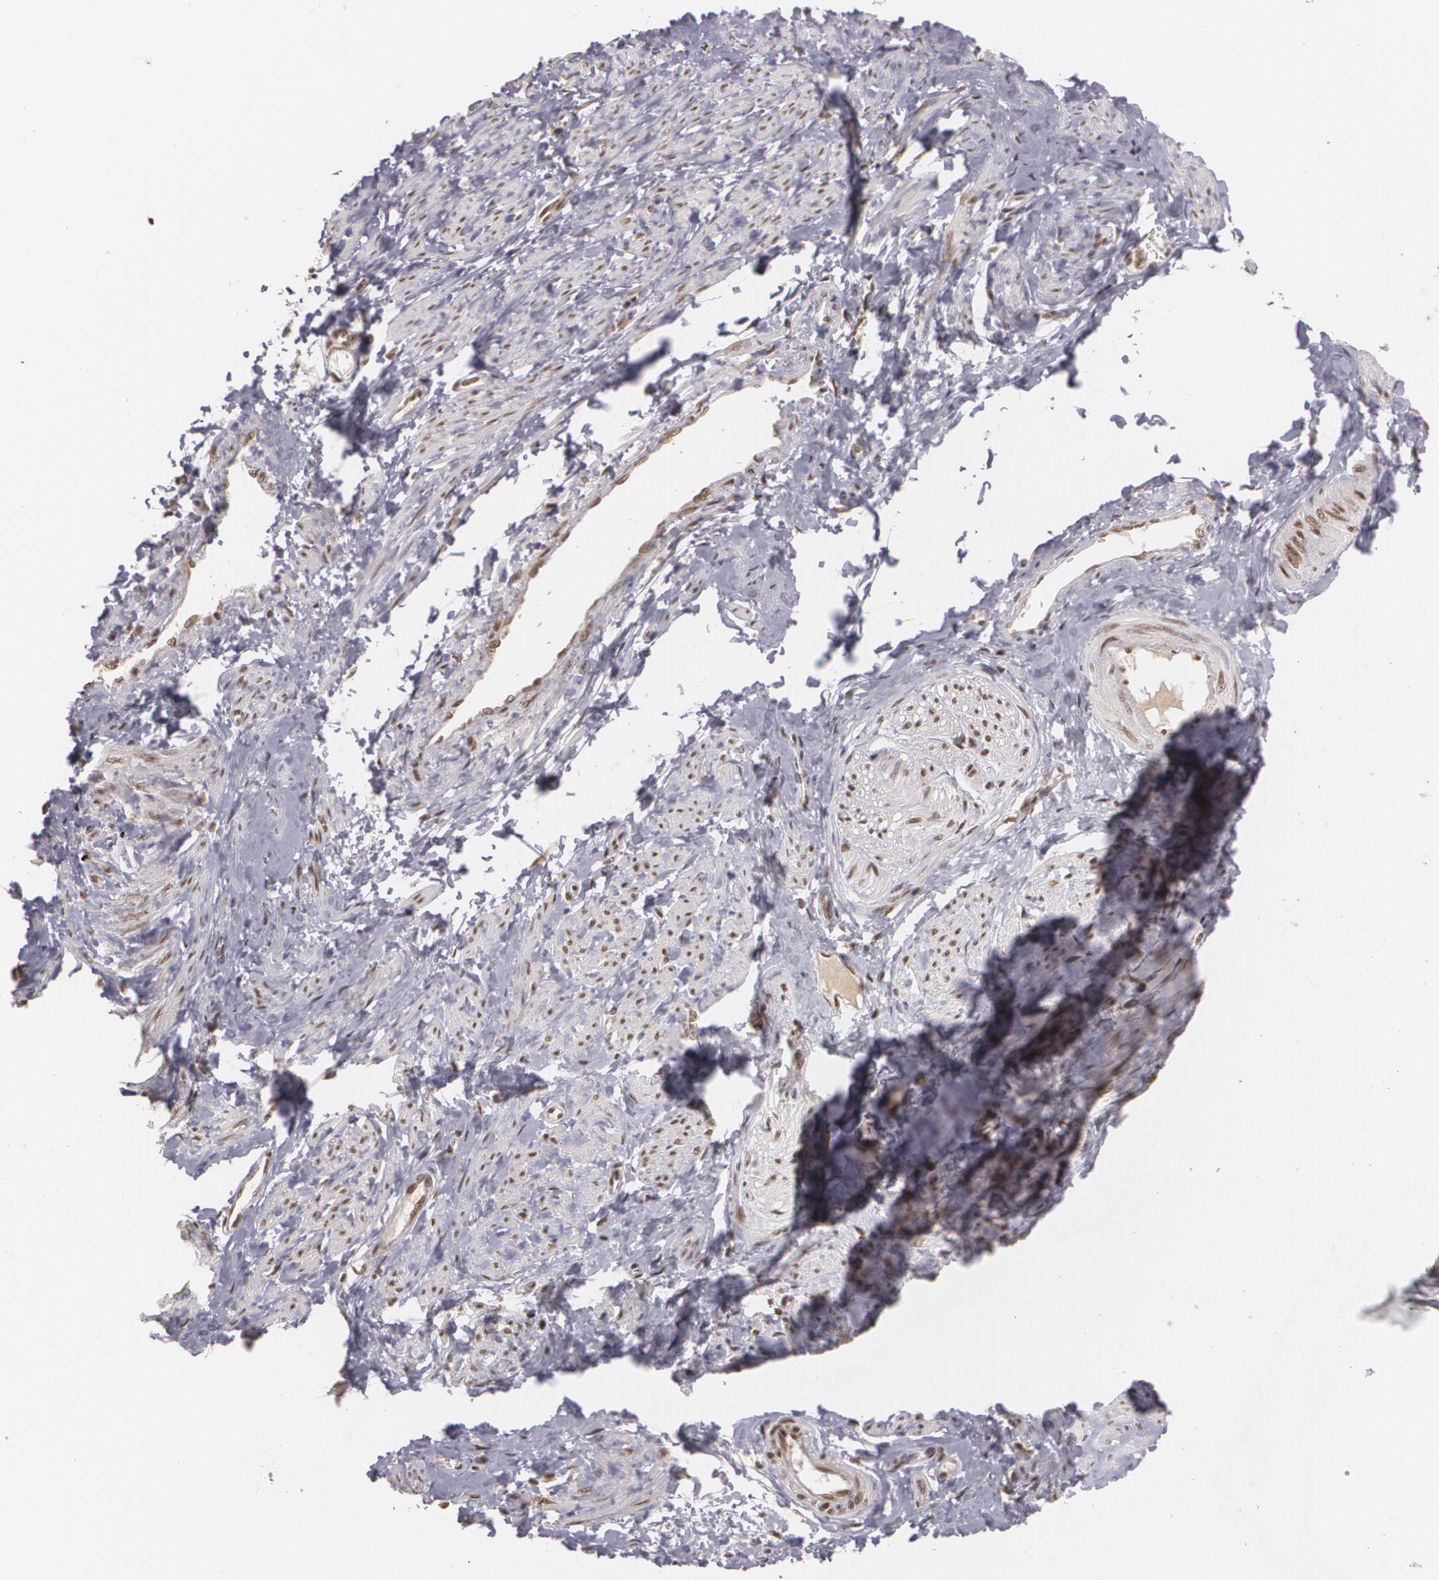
{"staining": {"intensity": "moderate", "quantity": ">75%", "location": "nuclear"}, "tissue": "smooth muscle", "cell_type": "Smooth muscle cells", "image_type": "normal", "snomed": [{"axis": "morphology", "description": "Normal tissue, NOS"}, {"axis": "topography", "description": "Smooth muscle"}, {"axis": "topography", "description": "Uterus"}], "caption": "Smooth muscle cells reveal moderate nuclear positivity in about >75% of cells in normal smooth muscle. Immunohistochemistry stains the protein of interest in brown and the nuclei are stained blue.", "gene": "RXRB", "patient": {"sex": "female", "age": 39}}